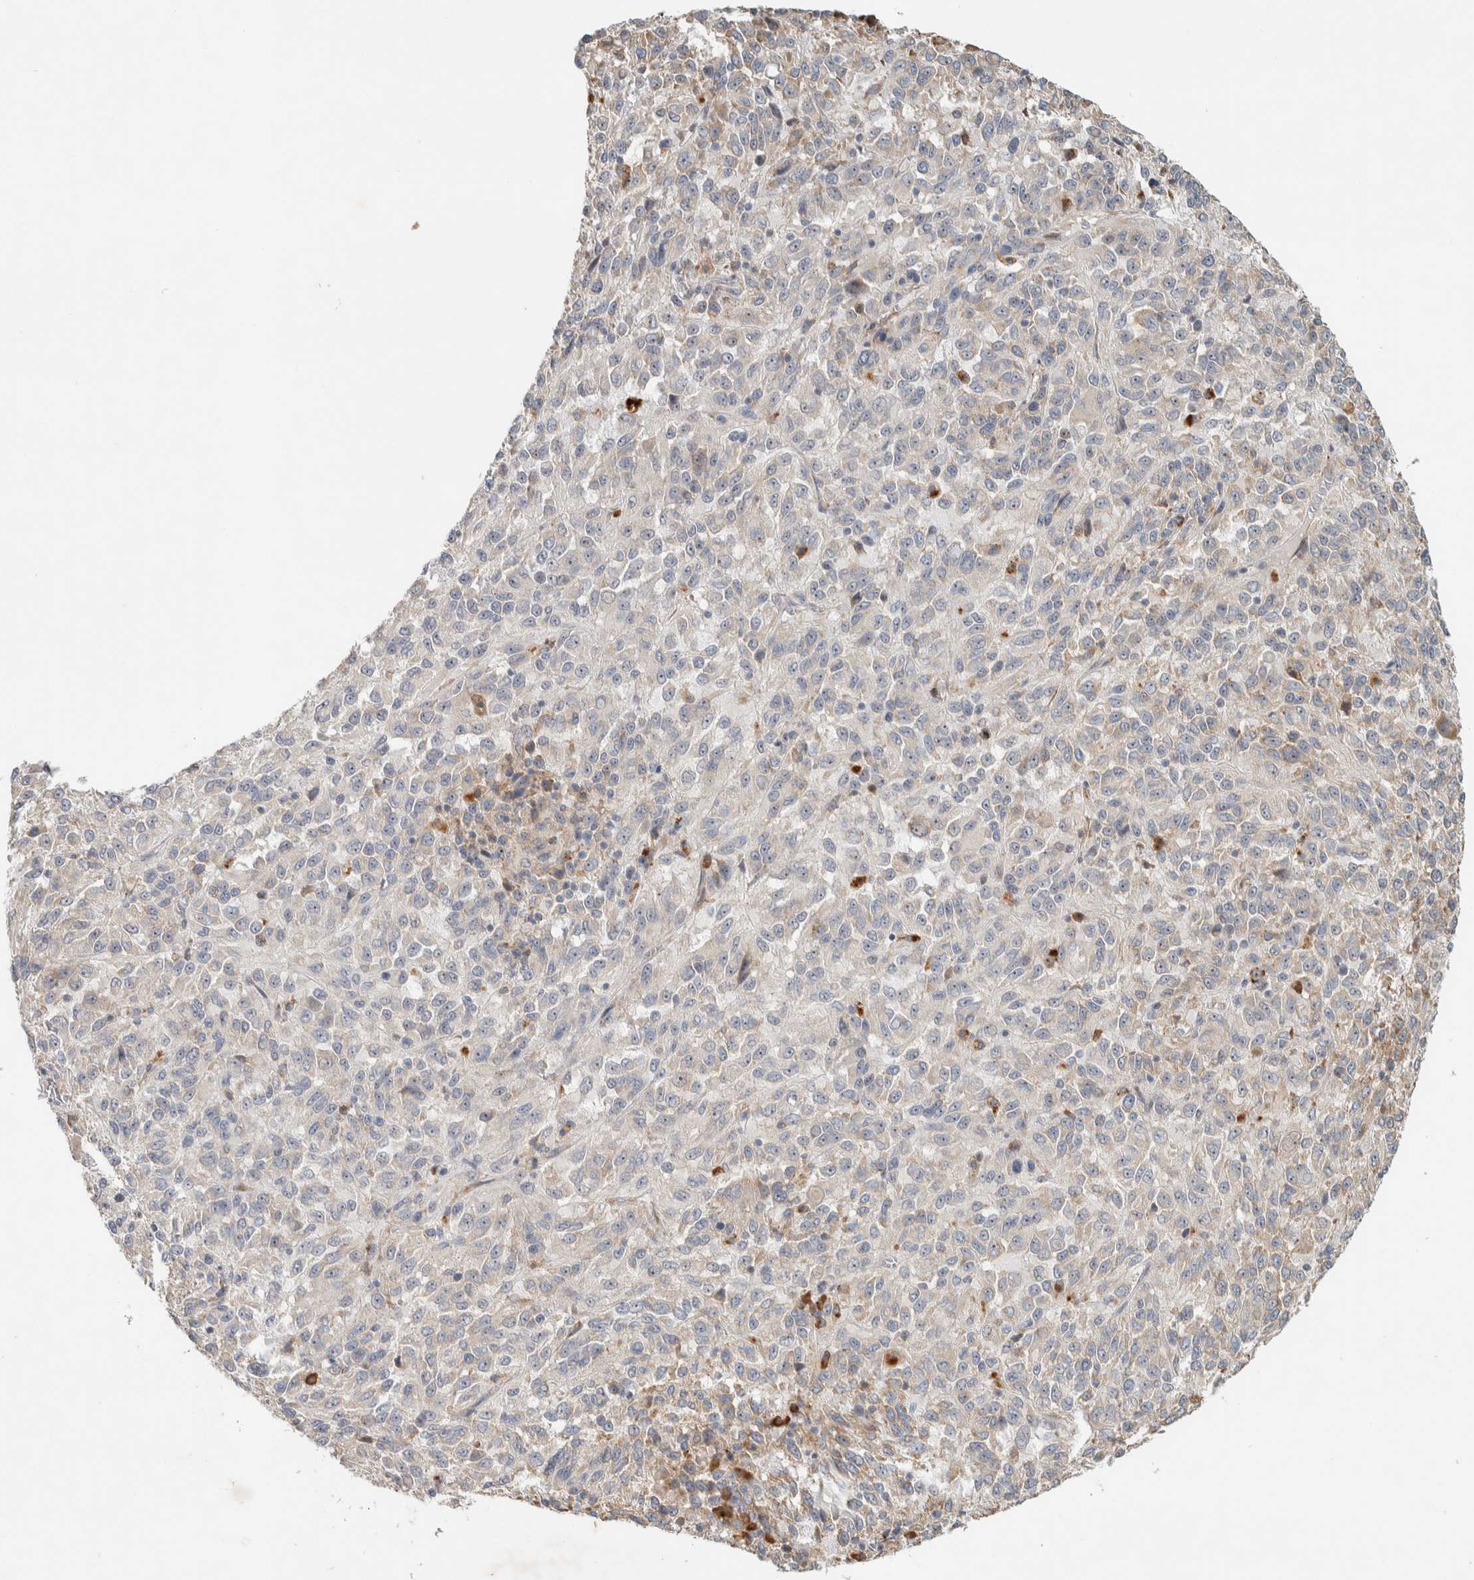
{"staining": {"intensity": "negative", "quantity": "none", "location": "none"}, "tissue": "melanoma", "cell_type": "Tumor cells", "image_type": "cancer", "snomed": [{"axis": "morphology", "description": "Malignant melanoma, Metastatic site"}, {"axis": "topography", "description": "Lung"}], "caption": "Protein analysis of malignant melanoma (metastatic site) displays no significant expression in tumor cells.", "gene": "KLHL40", "patient": {"sex": "male", "age": 64}}